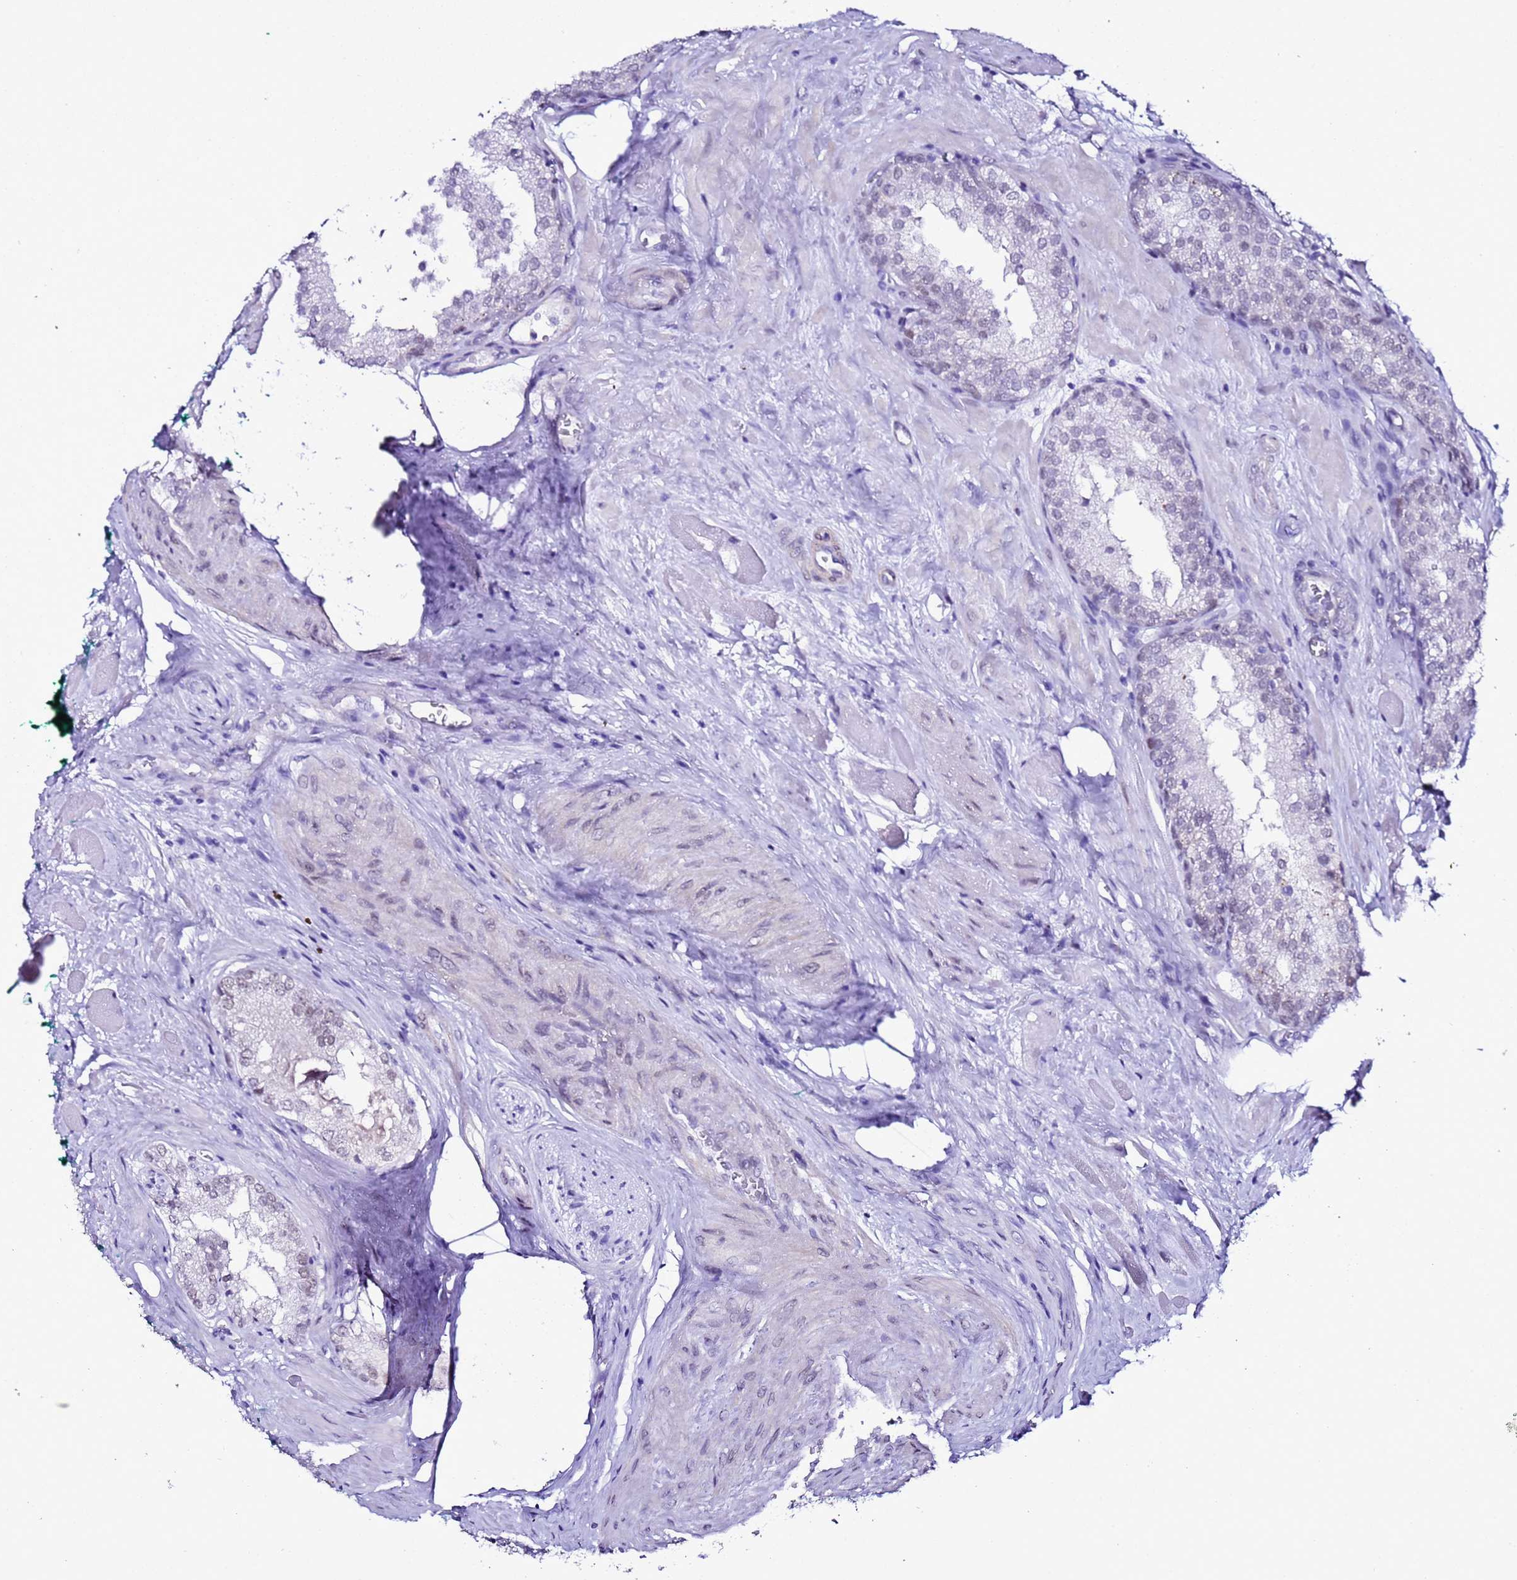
{"staining": {"intensity": "negative", "quantity": "none", "location": "none"}, "tissue": "prostate cancer", "cell_type": "Tumor cells", "image_type": "cancer", "snomed": [{"axis": "morphology", "description": "Adenocarcinoma, Low grade"}, {"axis": "topography", "description": "Prostate"}], "caption": "There is no significant expression in tumor cells of prostate low-grade adenocarcinoma.", "gene": "BCL7A", "patient": {"sex": "male", "age": 67}}